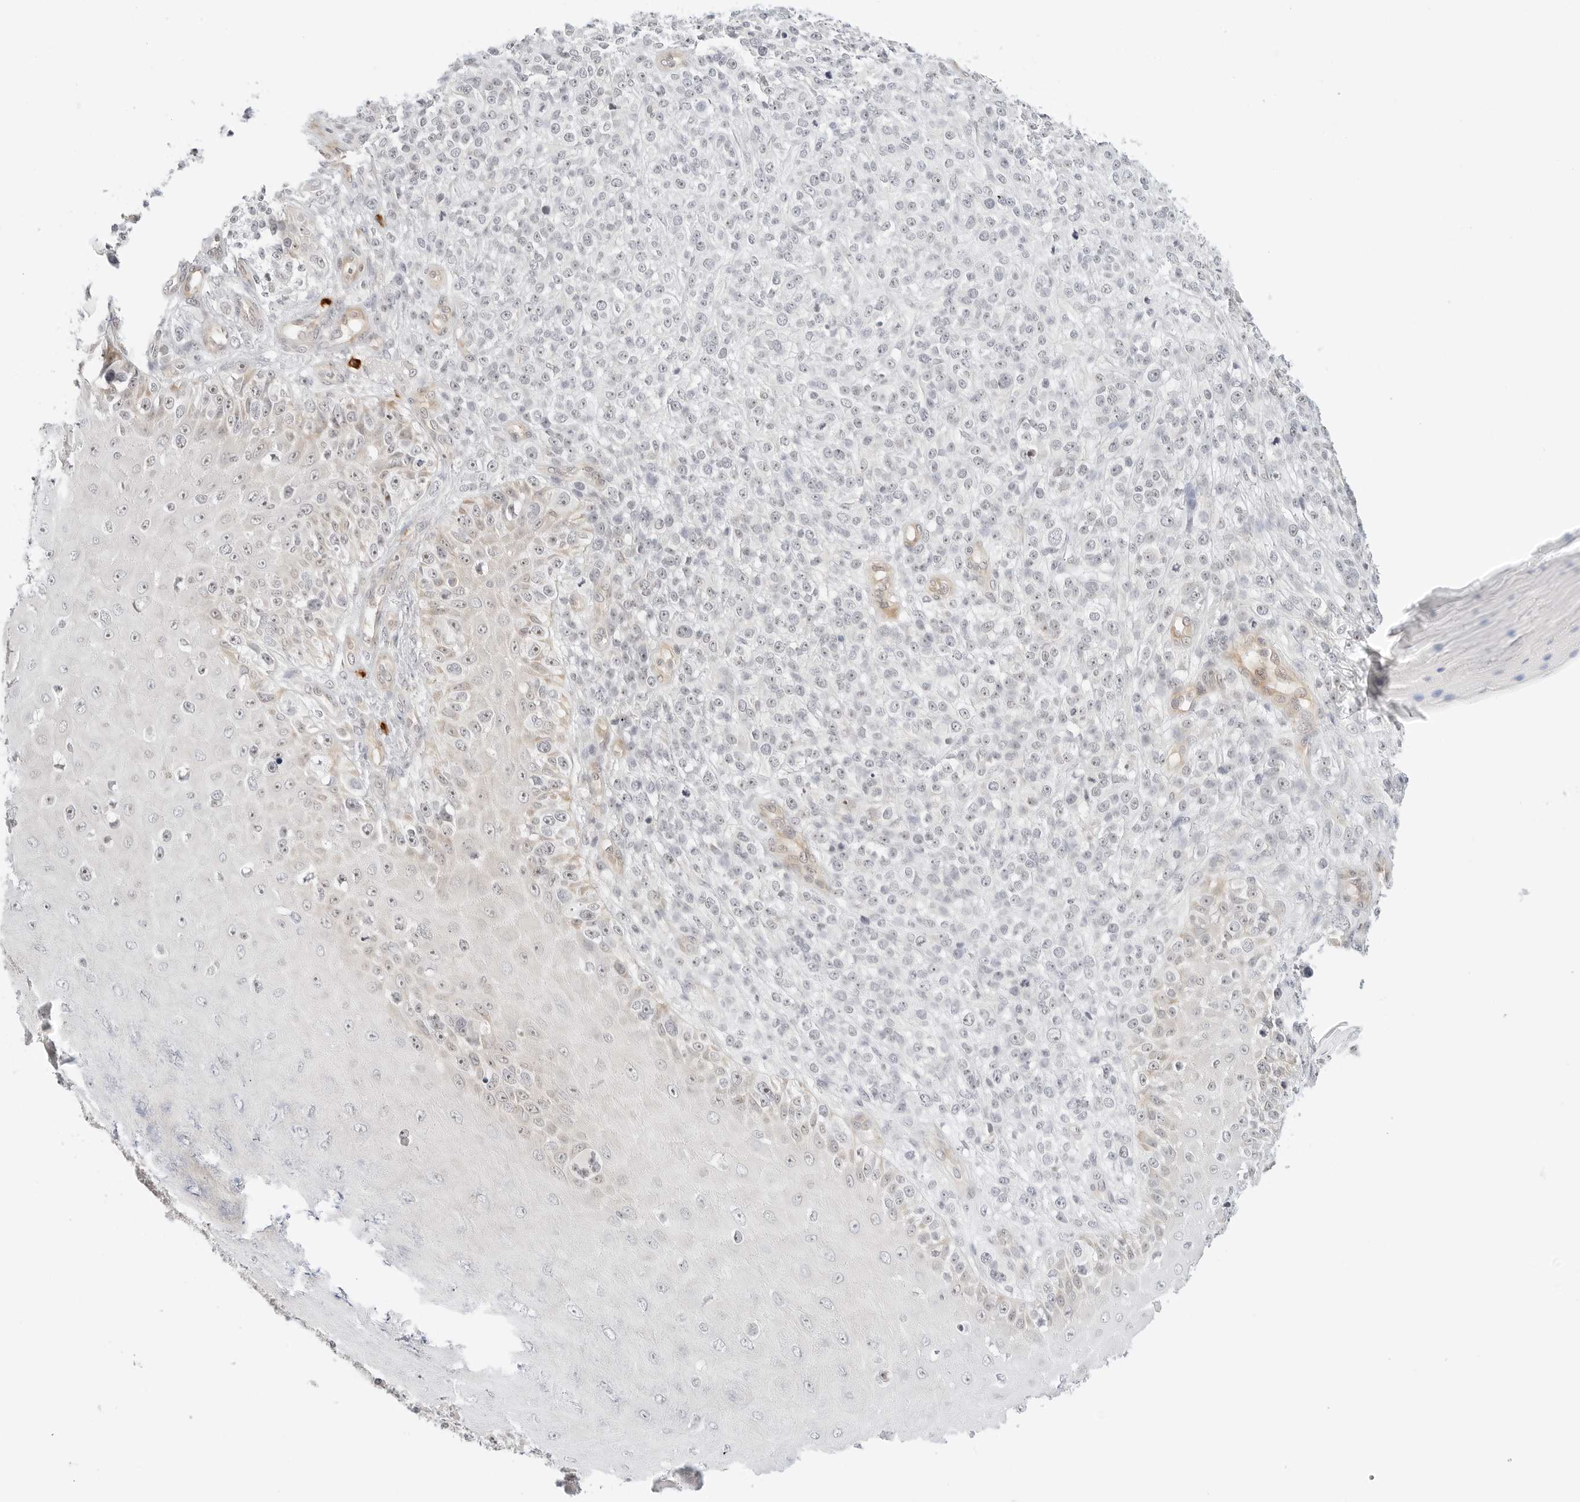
{"staining": {"intensity": "weak", "quantity": "<25%", "location": "nuclear"}, "tissue": "melanoma", "cell_type": "Tumor cells", "image_type": "cancer", "snomed": [{"axis": "morphology", "description": "Malignant melanoma, NOS"}, {"axis": "topography", "description": "Skin"}], "caption": "Tumor cells are negative for protein expression in human malignant melanoma. The staining was performed using DAB to visualize the protein expression in brown, while the nuclei were stained in blue with hematoxylin (Magnification: 20x).", "gene": "TEKT2", "patient": {"sex": "female", "age": 55}}